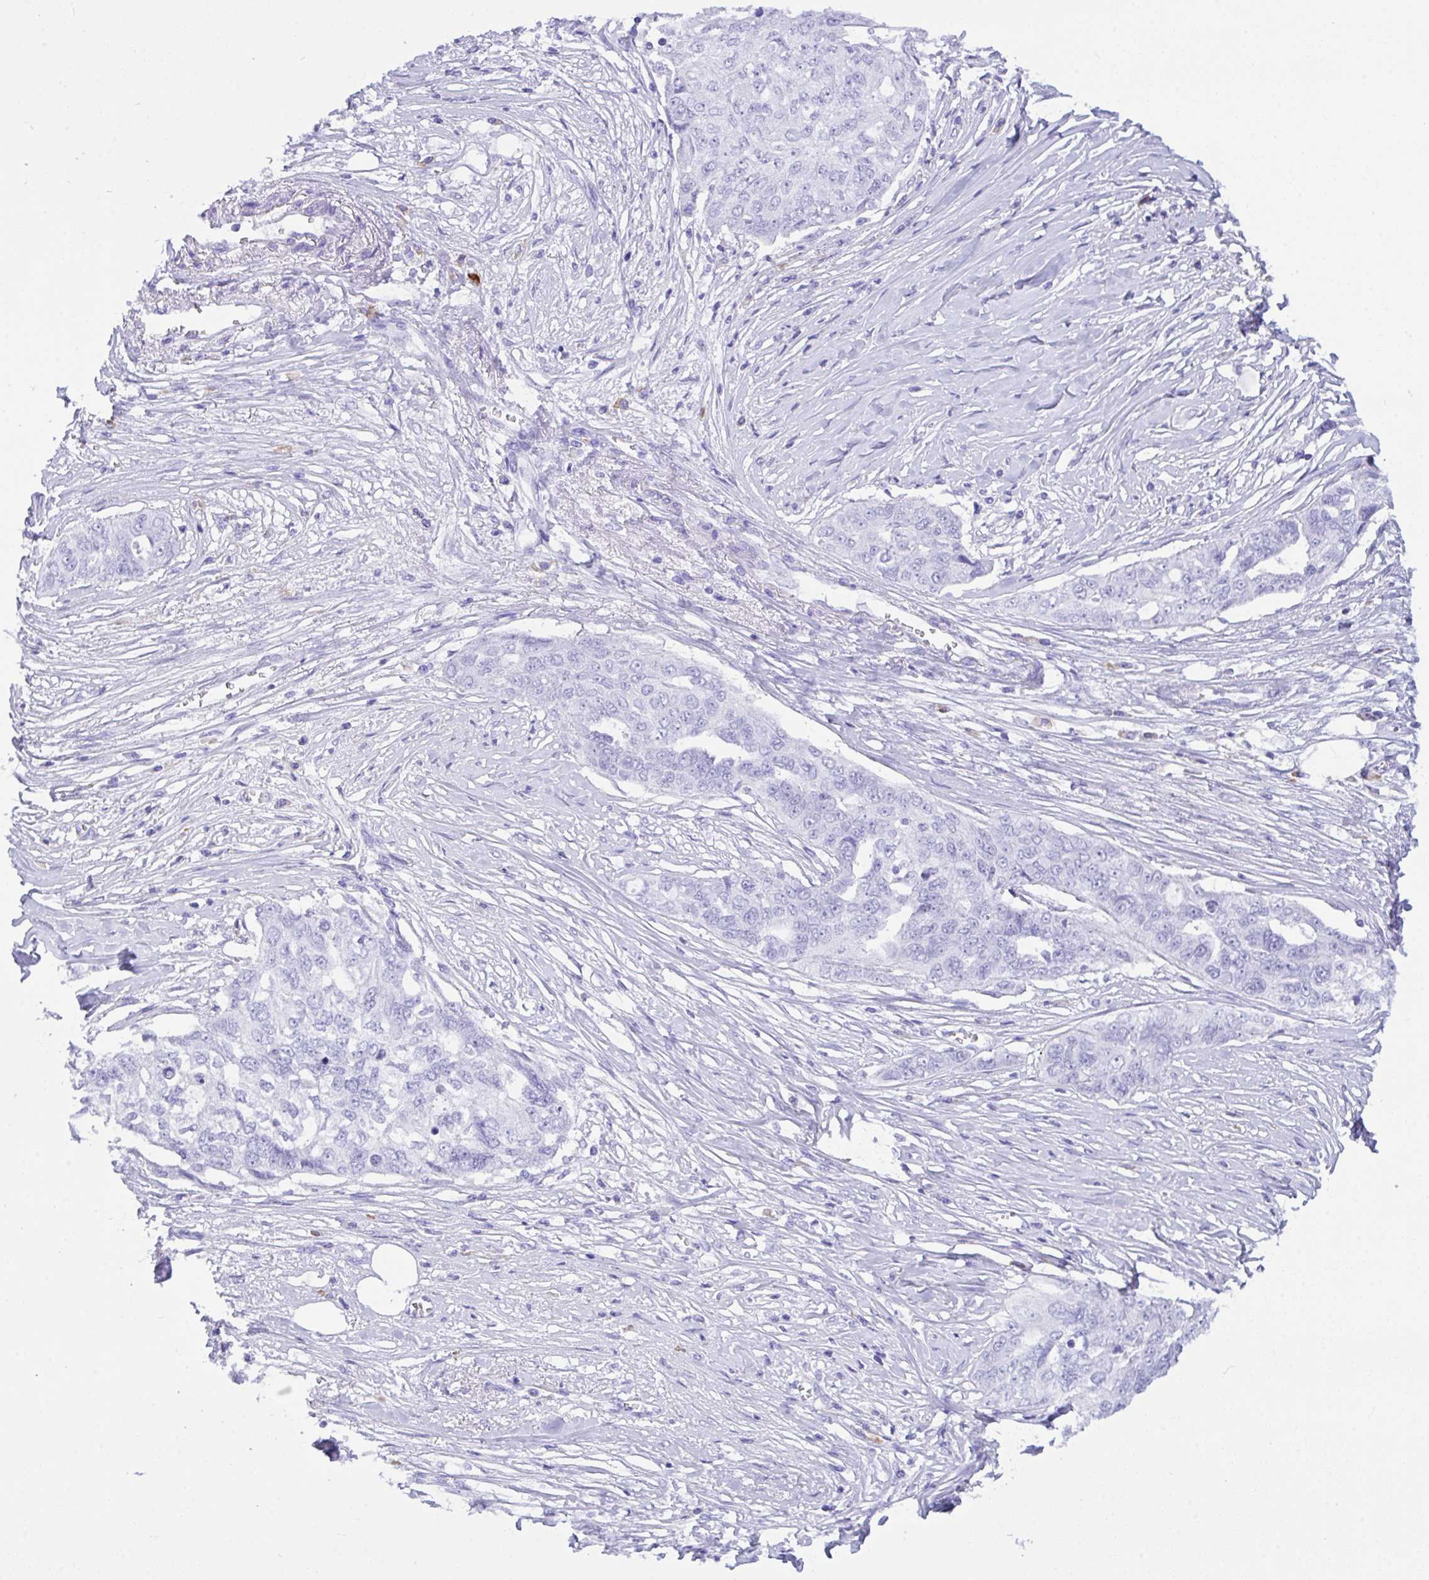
{"staining": {"intensity": "negative", "quantity": "none", "location": "none"}, "tissue": "ovarian cancer", "cell_type": "Tumor cells", "image_type": "cancer", "snomed": [{"axis": "morphology", "description": "Carcinoma, endometroid"}, {"axis": "topography", "description": "Ovary"}], "caption": "Human endometroid carcinoma (ovarian) stained for a protein using immunohistochemistry (IHC) reveals no positivity in tumor cells.", "gene": "BEST4", "patient": {"sex": "female", "age": 70}}